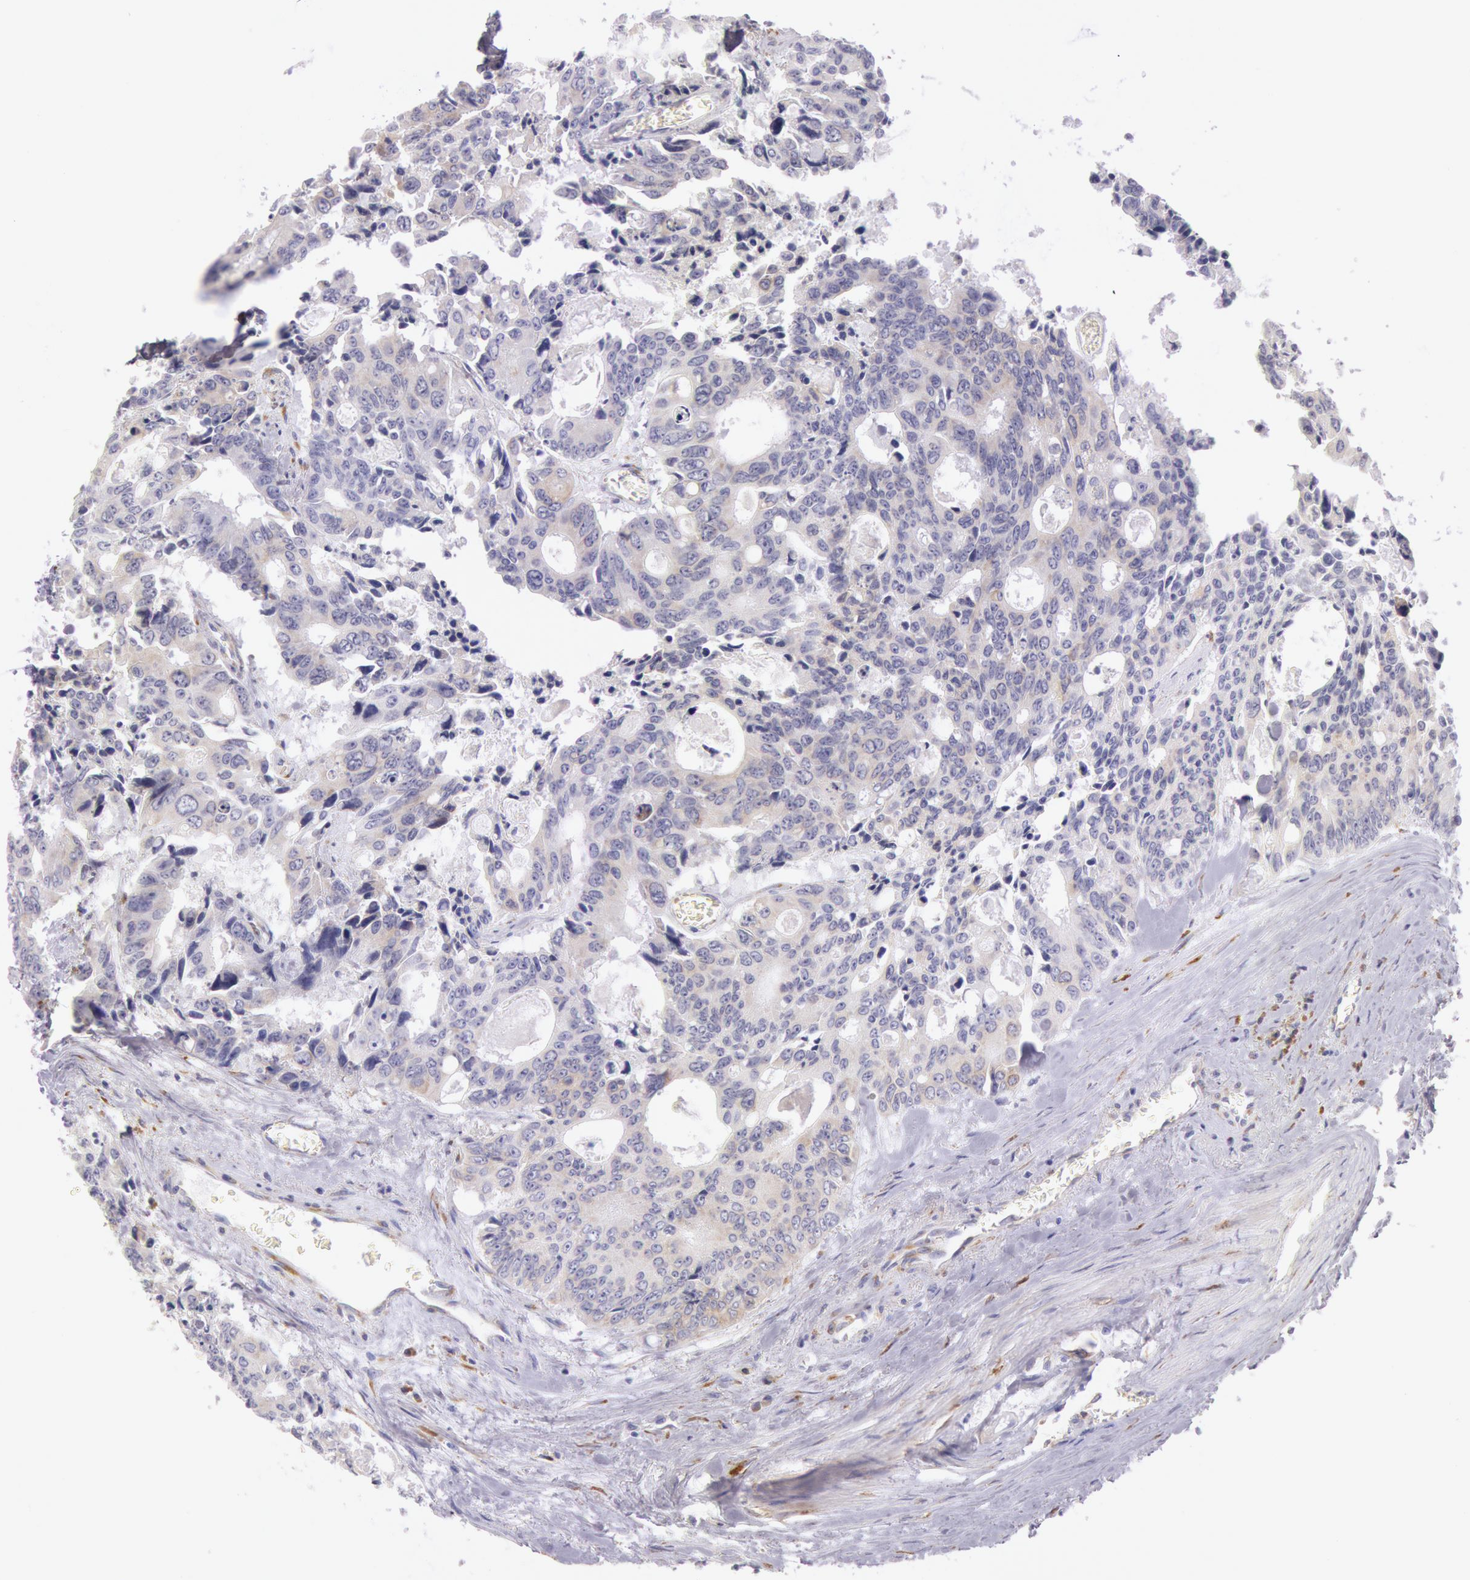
{"staining": {"intensity": "weak", "quantity": "25%-75%", "location": "cytoplasmic/membranous"}, "tissue": "colorectal cancer", "cell_type": "Tumor cells", "image_type": "cancer", "snomed": [{"axis": "morphology", "description": "Adenocarcinoma, NOS"}, {"axis": "topography", "description": "Rectum"}], "caption": "Immunohistochemistry (IHC) (DAB) staining of colorectal cancer (adenocarcinoma) exhibits weak cytoplasmic/membranous protein expression in about 25%-75% of tumor cells.", "gene": "CIDEB", "patient": {"sex": "male", "age": 76}}